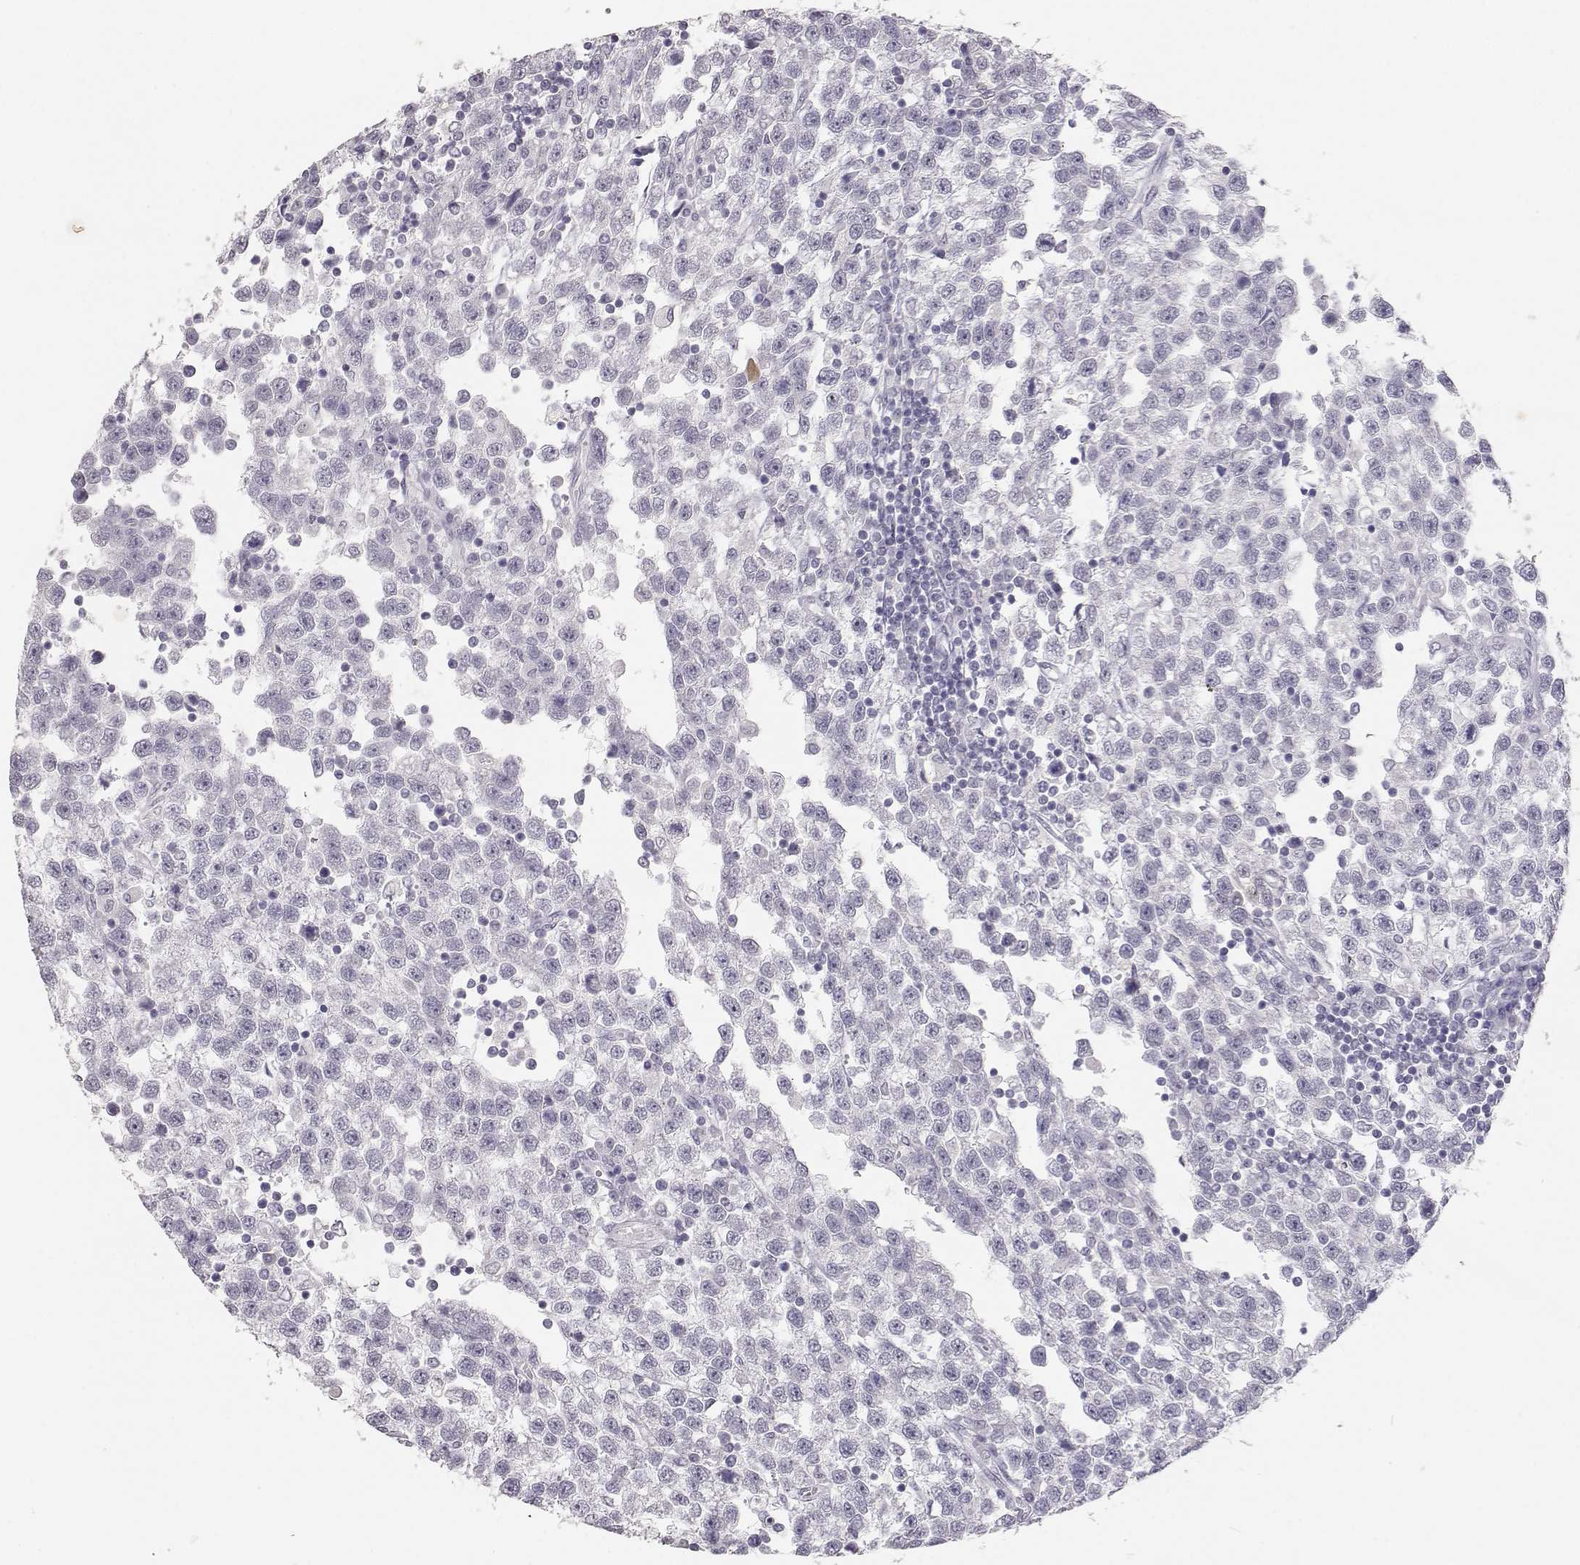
{"staining": {"intensity": "negative", "quantity": "none", "location": "none"}, "tissue": "testis cancer", "cell_type": "Tumor cells", "image_type": "cancer", "snomed": [{"axis": "morphology", "description": "Seminoma, NOS"}, {"axis": "topography", "description": "Testis"}], "caption": "IHC of human seminoma (testis) shows no staining in tumor cells.", "gene": "TKTL1", "patient": {"sex": "male", "age": 34}}